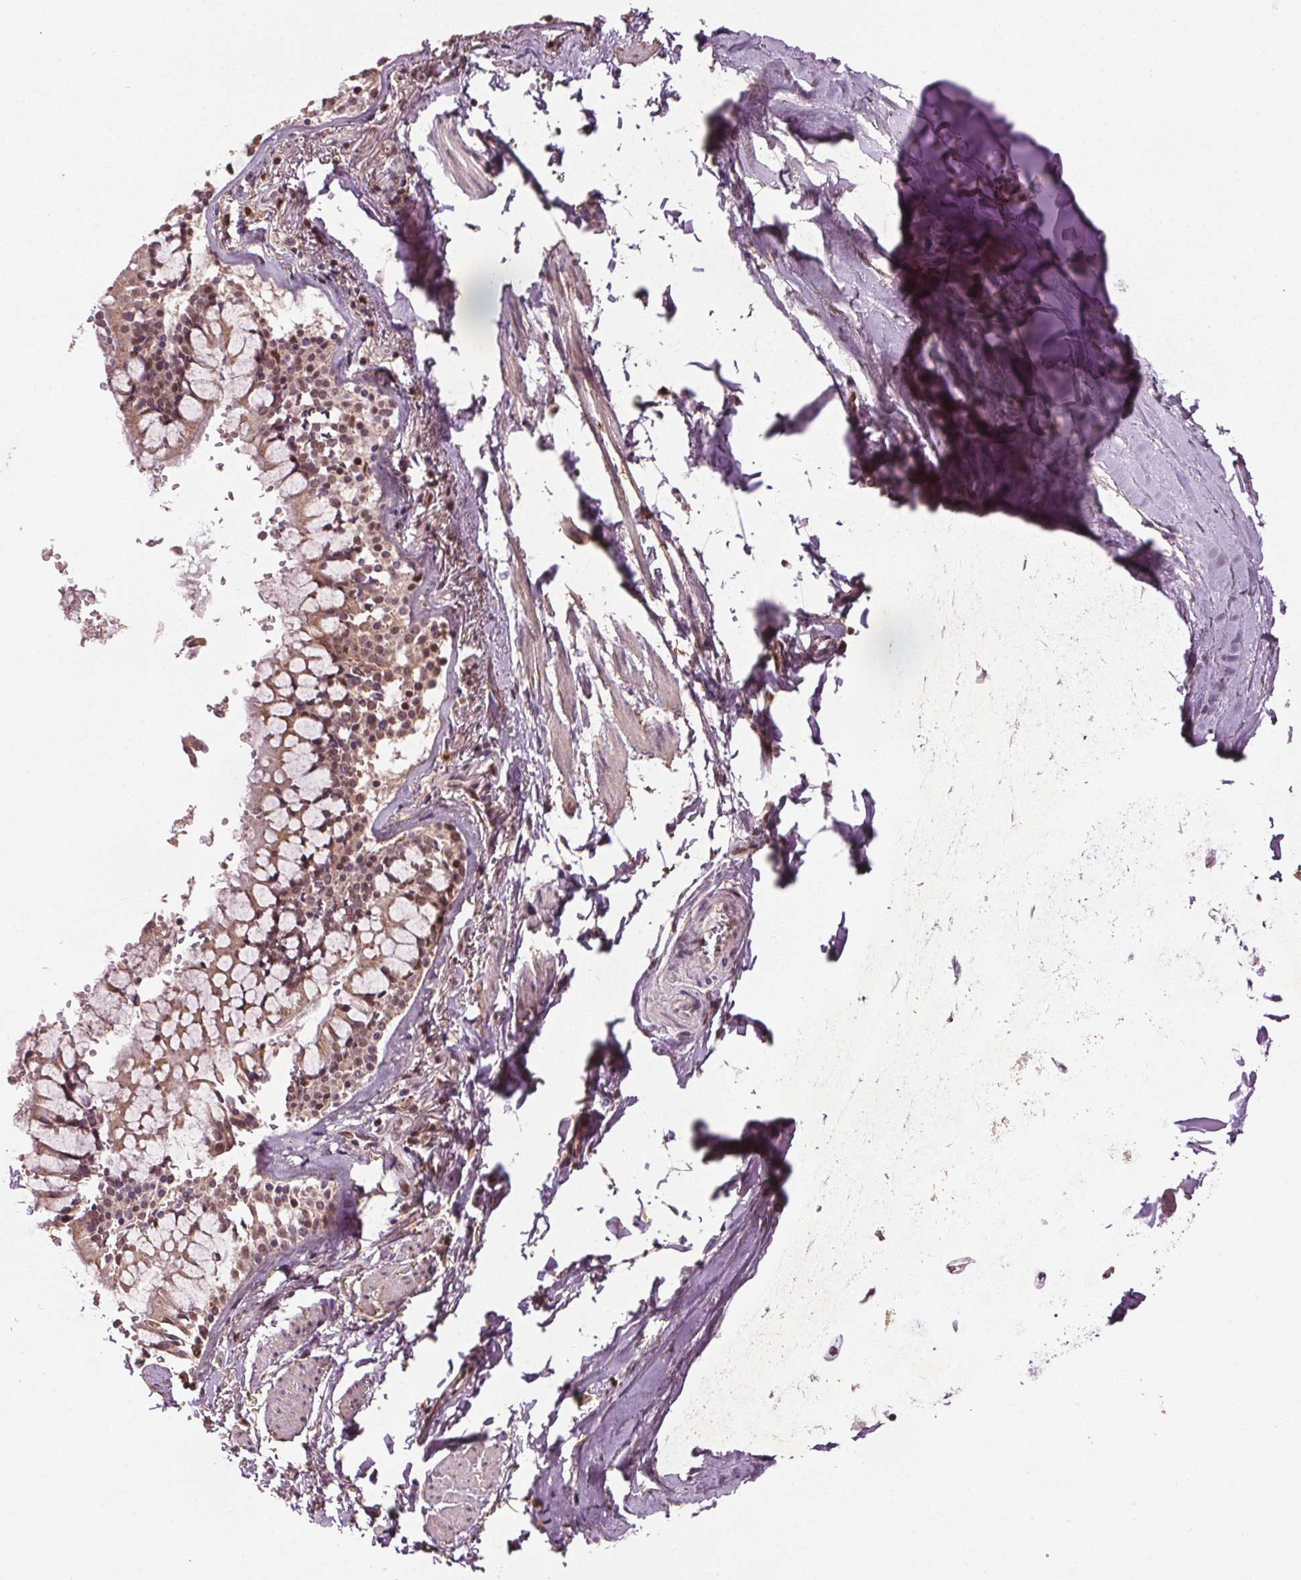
{"staining": {"intensity": "moderate", "quantity": "<25%", "location": "nuclear"}, "tissue": "soft tissue", "cell_type": "Chondrocytes", "image_type": "normal", "snomed": [{"axis": "morphology", "description": "Normal tissue, NOS"}, {"axis": "topography", "description": "Cartilage tissue"}, {"axis": "topography", "description": "Bronchus"}, {"axis": "topography", "description": "Peripheral nerve tissue"}], "caption": "Immunohistochemistry photomicrograph of normal soft tissue: human soft tissue stained using immunohistochemistry (IHC) reveals low levels of moderate protein expression localized specifically in the nuclear of chondrocytes, appearing as a nuclear brown color.", "gene": "DDX11", "patient": {"sex": "male", "age": 67}}